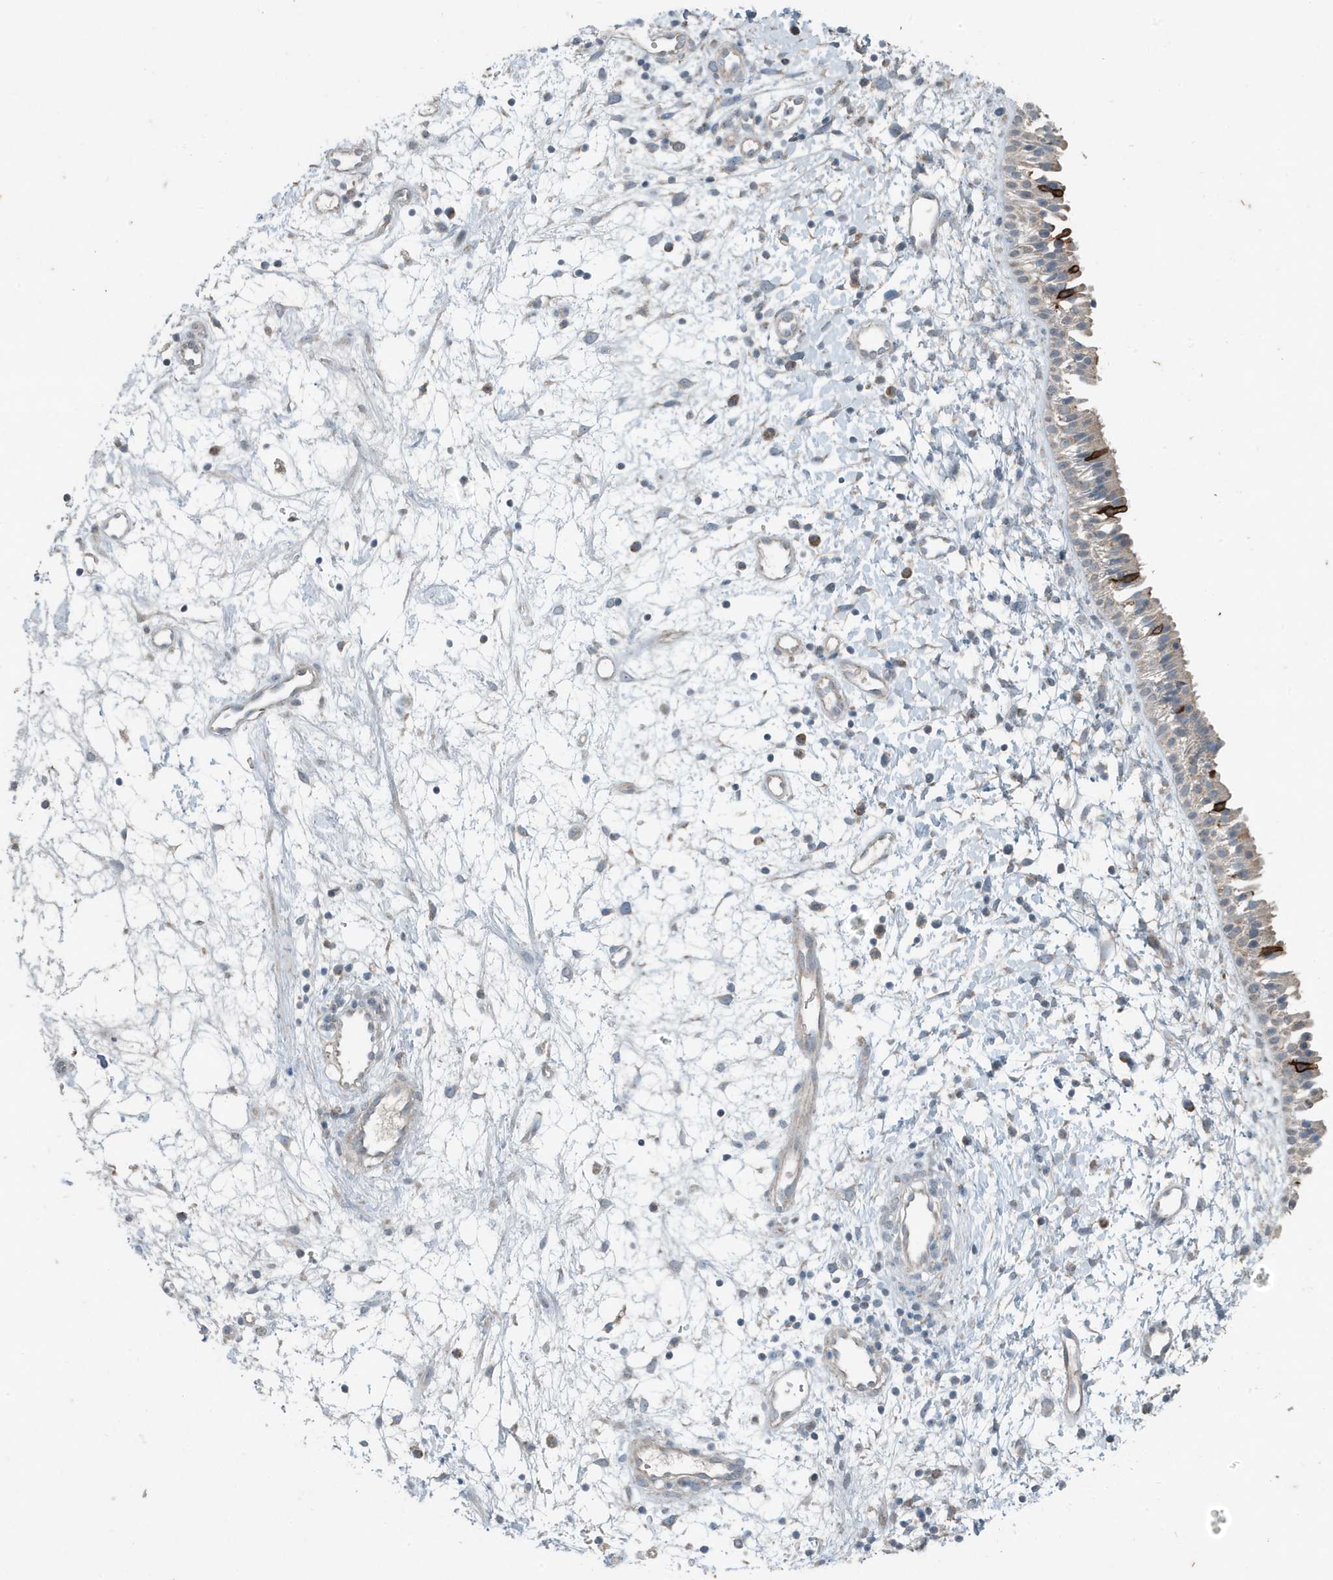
{"staining": {"intensity": "strong", "quantity": "<25%", "location": "cytoplasmic/membranous"}, "tissue": "nasopharynx", "cell_type": "Respiratory epithelial cells", "image_type": "normal", "snomed": [{"axis": "morphology", "description": "Normal tissue, NOS"}, {"axis": "topography", "description": "Nasopharynx"}], "caption": "Immunohistochemical staining of unremarkable nasopharynx demonstrates medium levels of strong cytoplasmic/membranous staining in about <25% of respiratory epithelial cells.", "gene": "MT", "patient": {"sex": "male", "age": 22}}